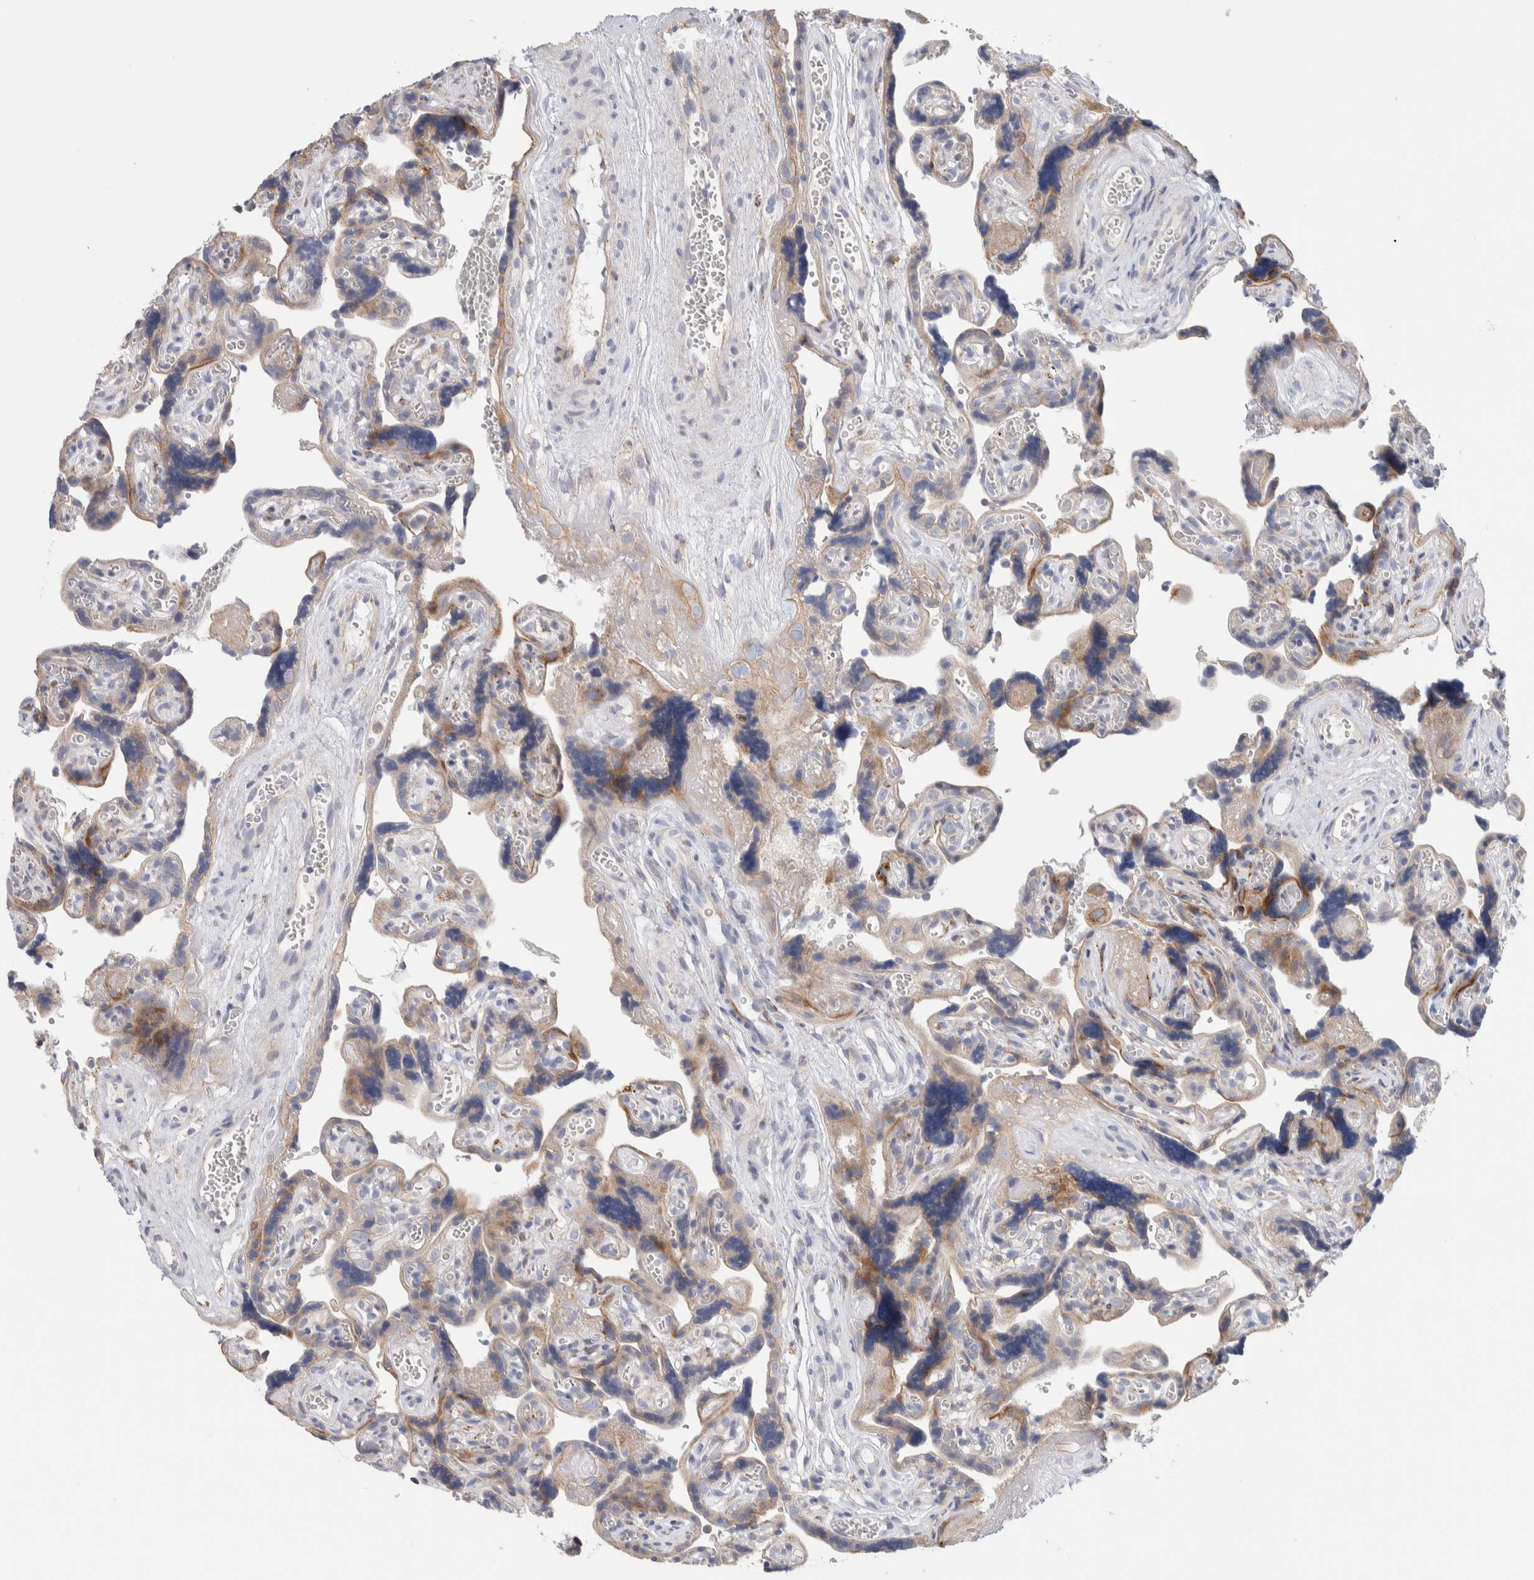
{"staining": {"intensity": "negative", "quantity": "none", "location": "none"}, "tissue": "placenta", "cell_type": "Decidual cells", "image_type": "normal", "snomed": [{"axis": "morphology", "description": "Normal tissue, NOS"}, {"axis": "topography", "description": "Placenta"}], "caption": "Placenta stained for a protein using immunohistochemistry (IHC) exhibits no staining decidual cells.", "gene": "ENGASE", "patient": {"sex": "female", "age": 30}}